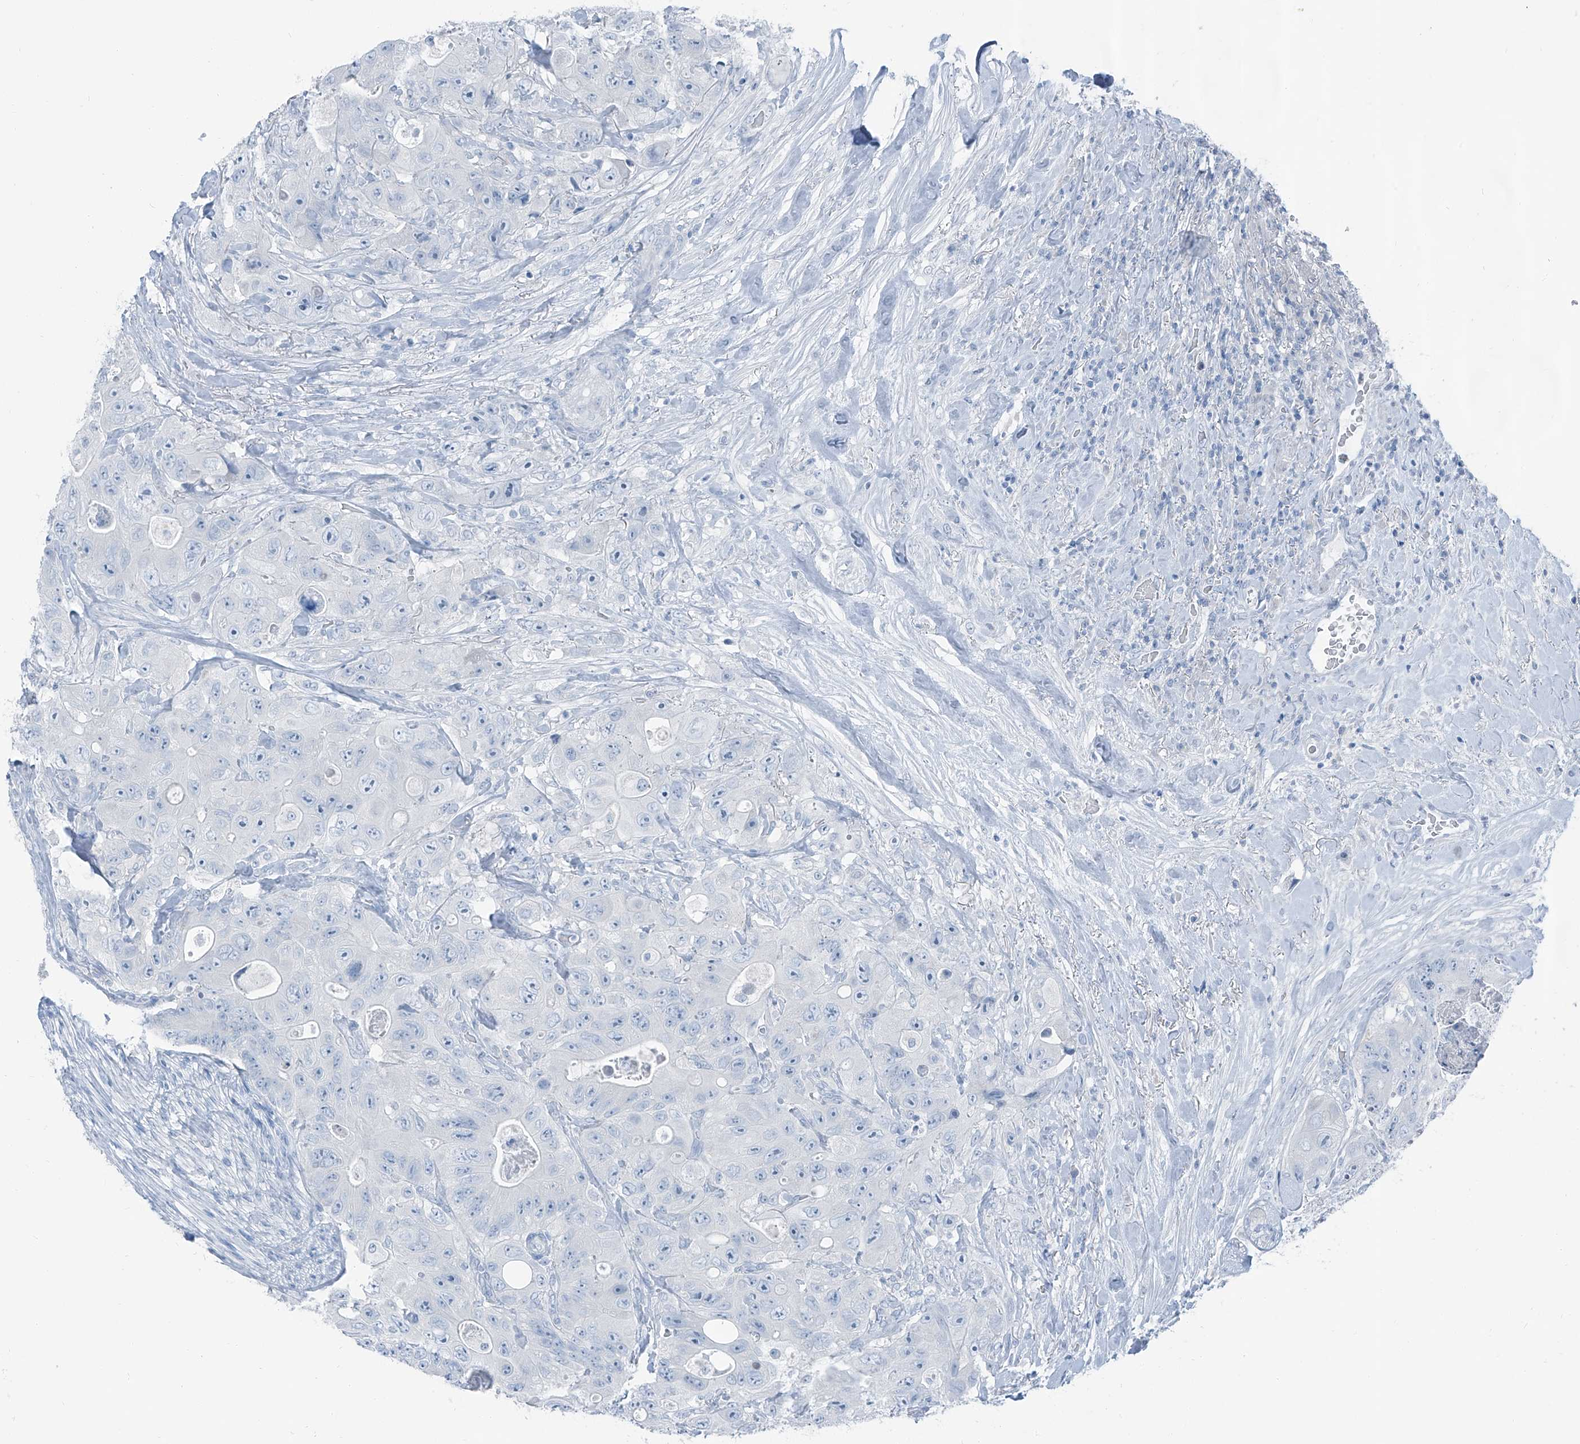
{"staining": {"intensity": "negative", "quantity": "none", "location": "none"}, "tissue": "colorectal cancer", "cell_type": "Tumor cells", "image_type": "cancer", "snomed": [{"axis": "morphology", "description": "Adenocarcinoma, NOS"}, {"axis": "topography", "description": "Colon"}], "caption": "Immunohistochemical staining of human adenocarcinoma (colorectal) reveals no significant positivity in tumor cells. (DAB immunohistochemistry (IHC) visualized using brightfield microscopy, high magnification).", "gene": "RGN", "patient": {"sex": "female", "age": 46}}